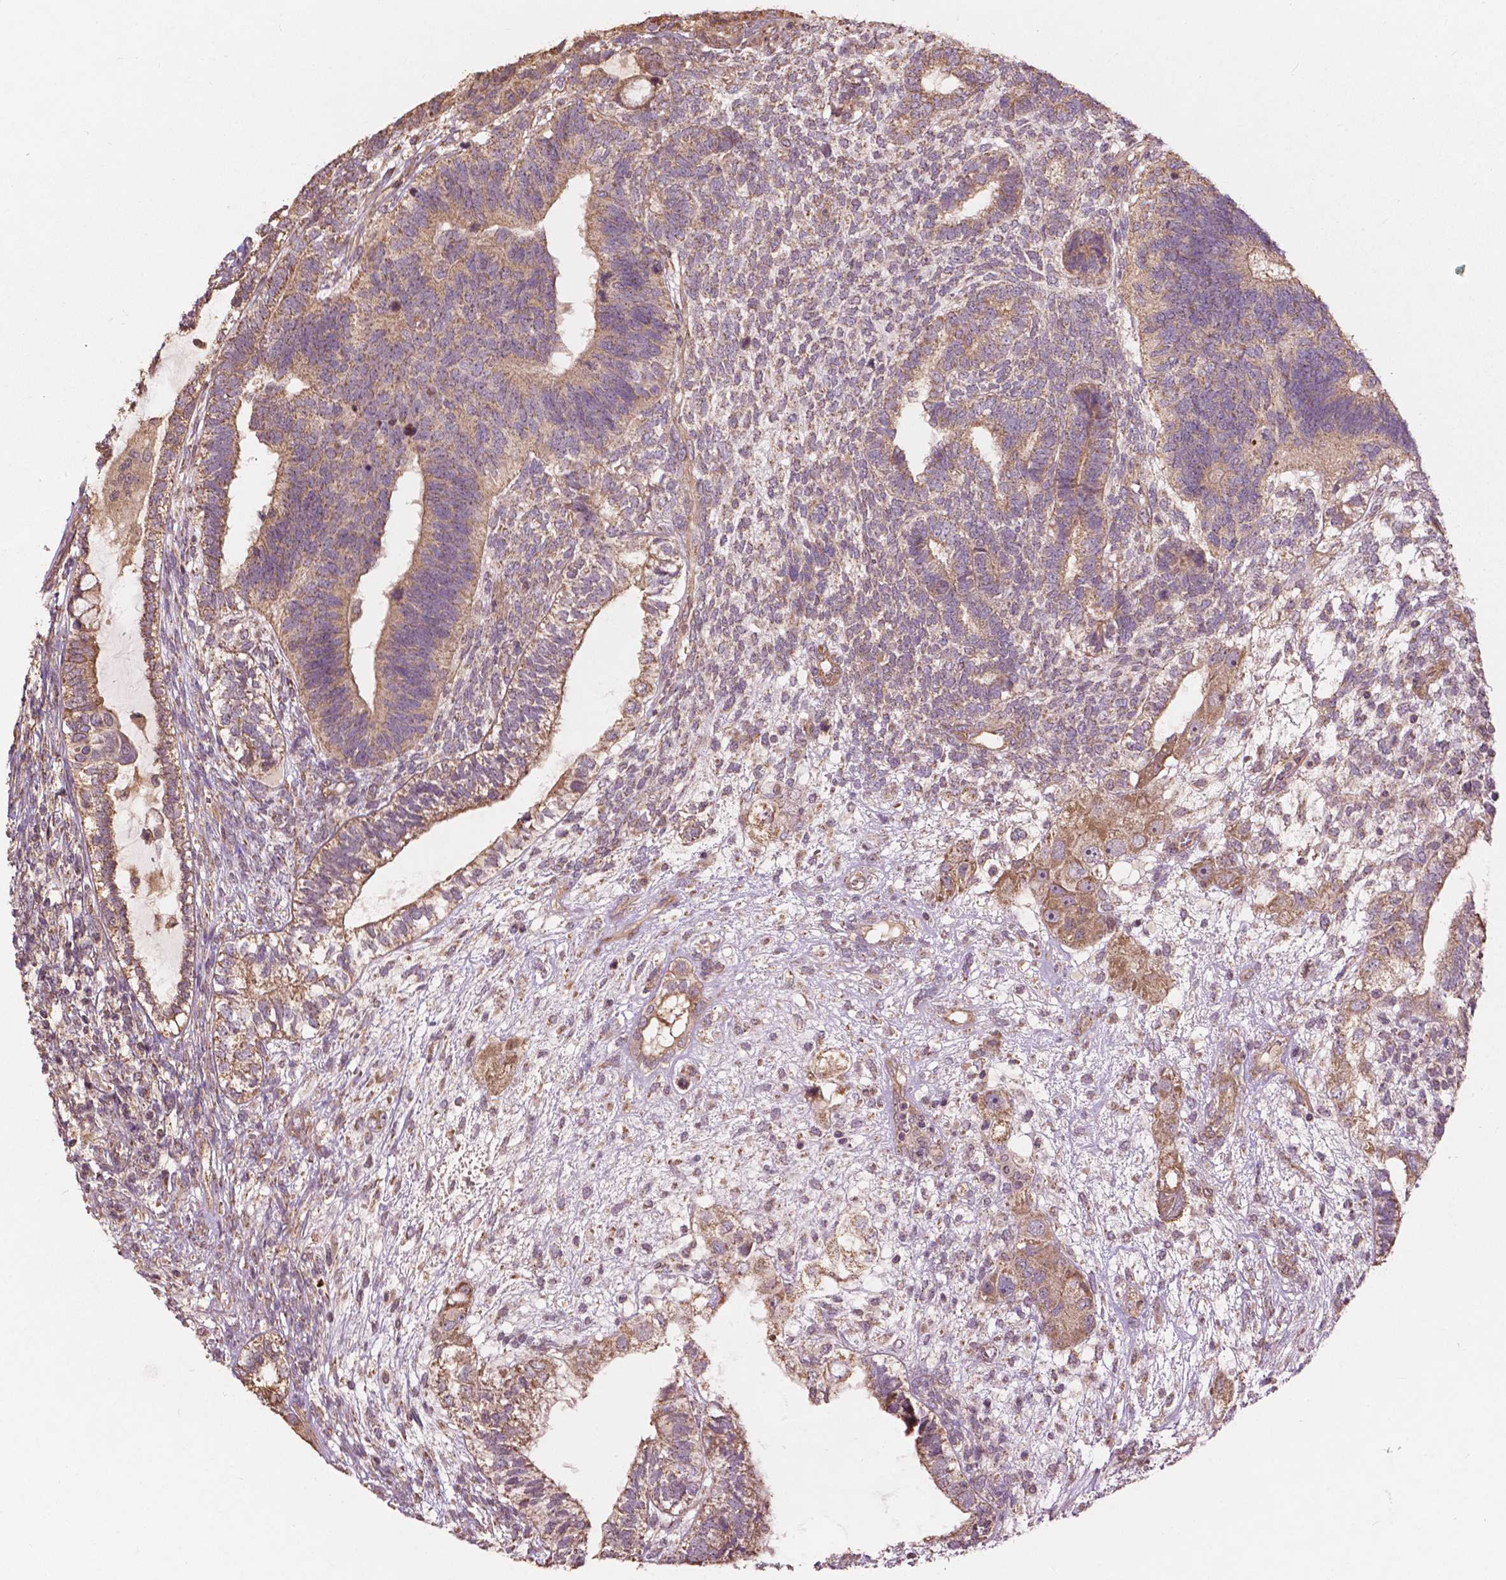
{"staining": {"intensity": "moderate", "quantity": "25%-75%", "location": "cytoplasmic/membranous"}, "tissue": "testis cancer", "cell_type": "Tumor cells", "image_type": "cancer", "snomed": [{"axis": "morphology", "description": "Seminoma, NOS"}, {"axis": "morphology", "description": "Carcinoma, Embryonal, NOS"}, {"axis": "topography", "description": "Testis"}], "caption": "Immunohistochemical staining of testis cancer (embryonal carcinoma) reveals medium levels of moderate cytoplasmic/membranous expression in about 25%-75% of tumor cells.", "gene": "CDC42BPA", "patient": {"sex": "male", "age": 41}}